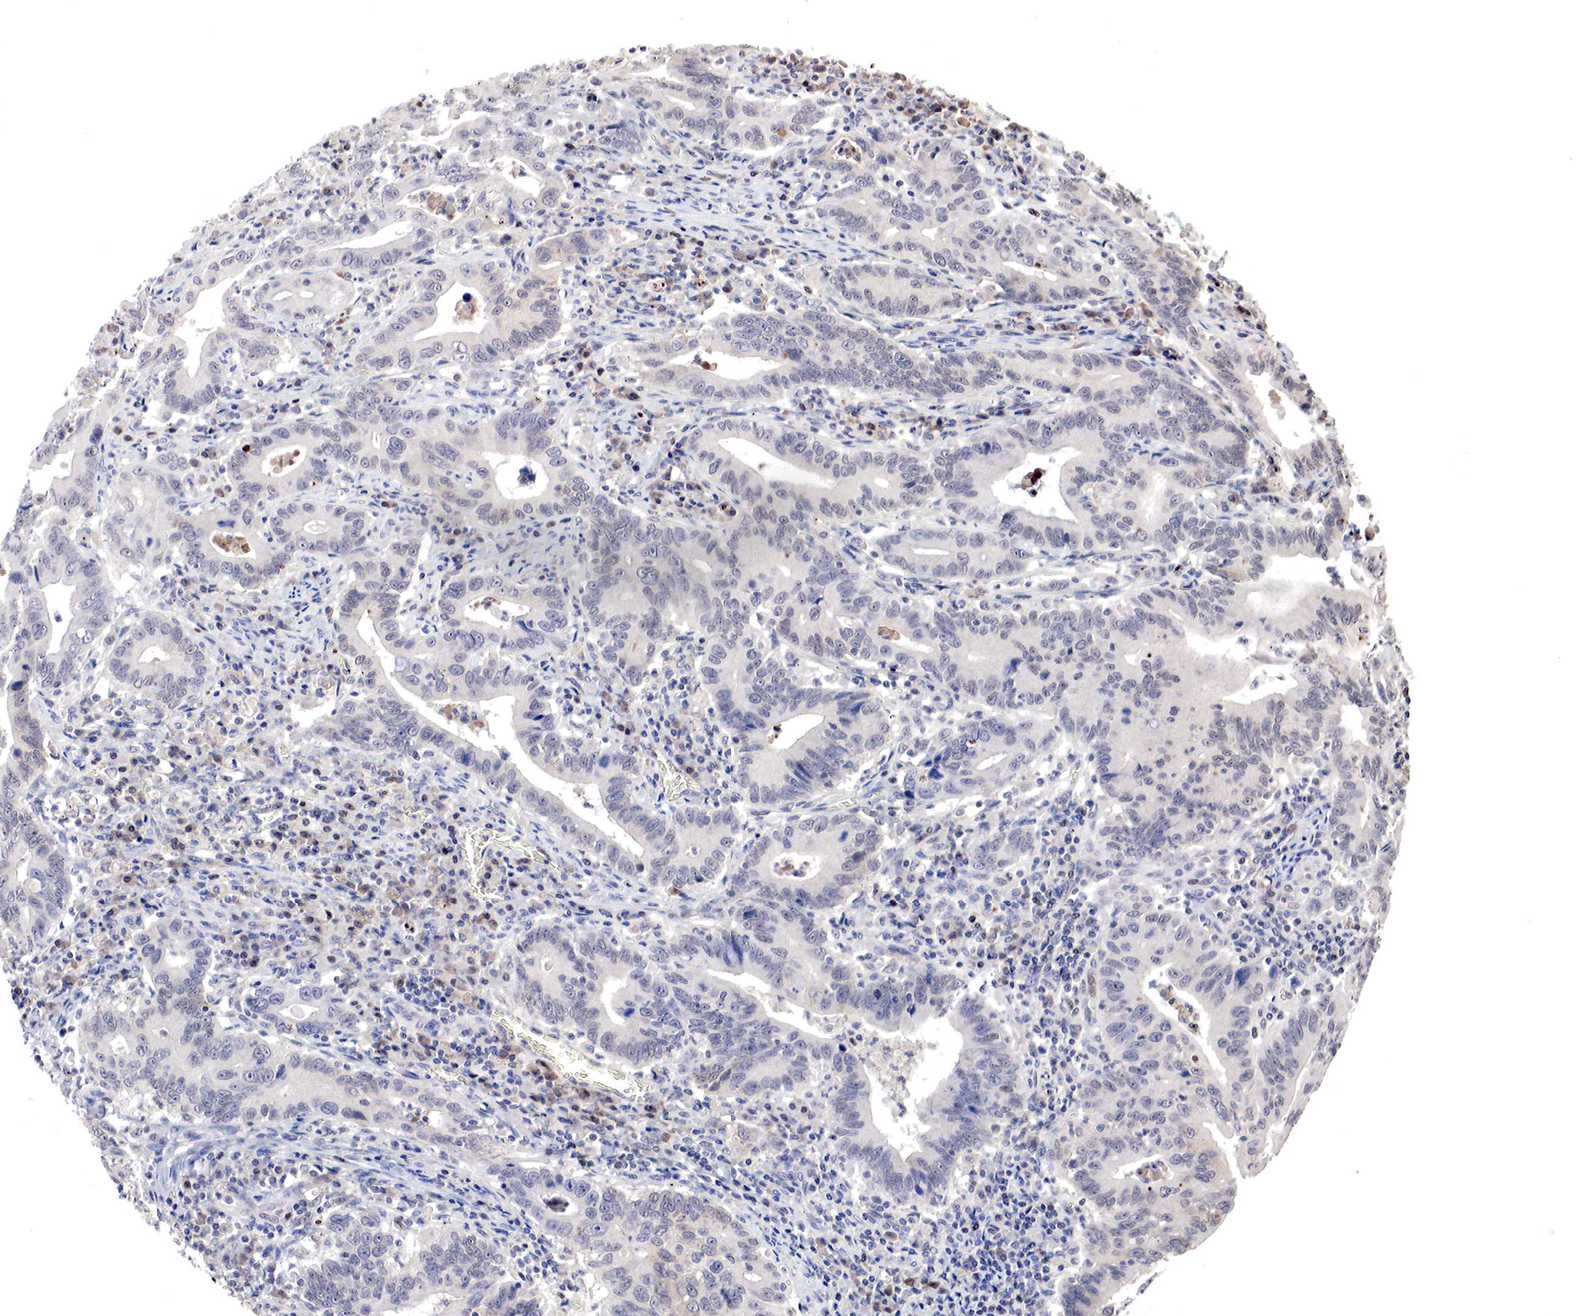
{"staining": {"intensity": "weak", "quantity": "<25%", "location": "cytoplasmic/membranous"}, "tissue": "stomach cancer", "cell_type": "Tumor cells", "image_type": "cancer", "snomed": [{"axis": "morphology", "description": "Adenocarcinoma, NOS"}, {"axis": "topography", "description": "Stomach, upper"}], "caption": "Tumor cells show no significant protein staining in adenocarcinoma (stomach). (DAB (3,3'-diaminobenzidine) IHC with hematoxylin counter stain).", "gene": "DACH2", "patient": {"sex": "male", "age": 63}}